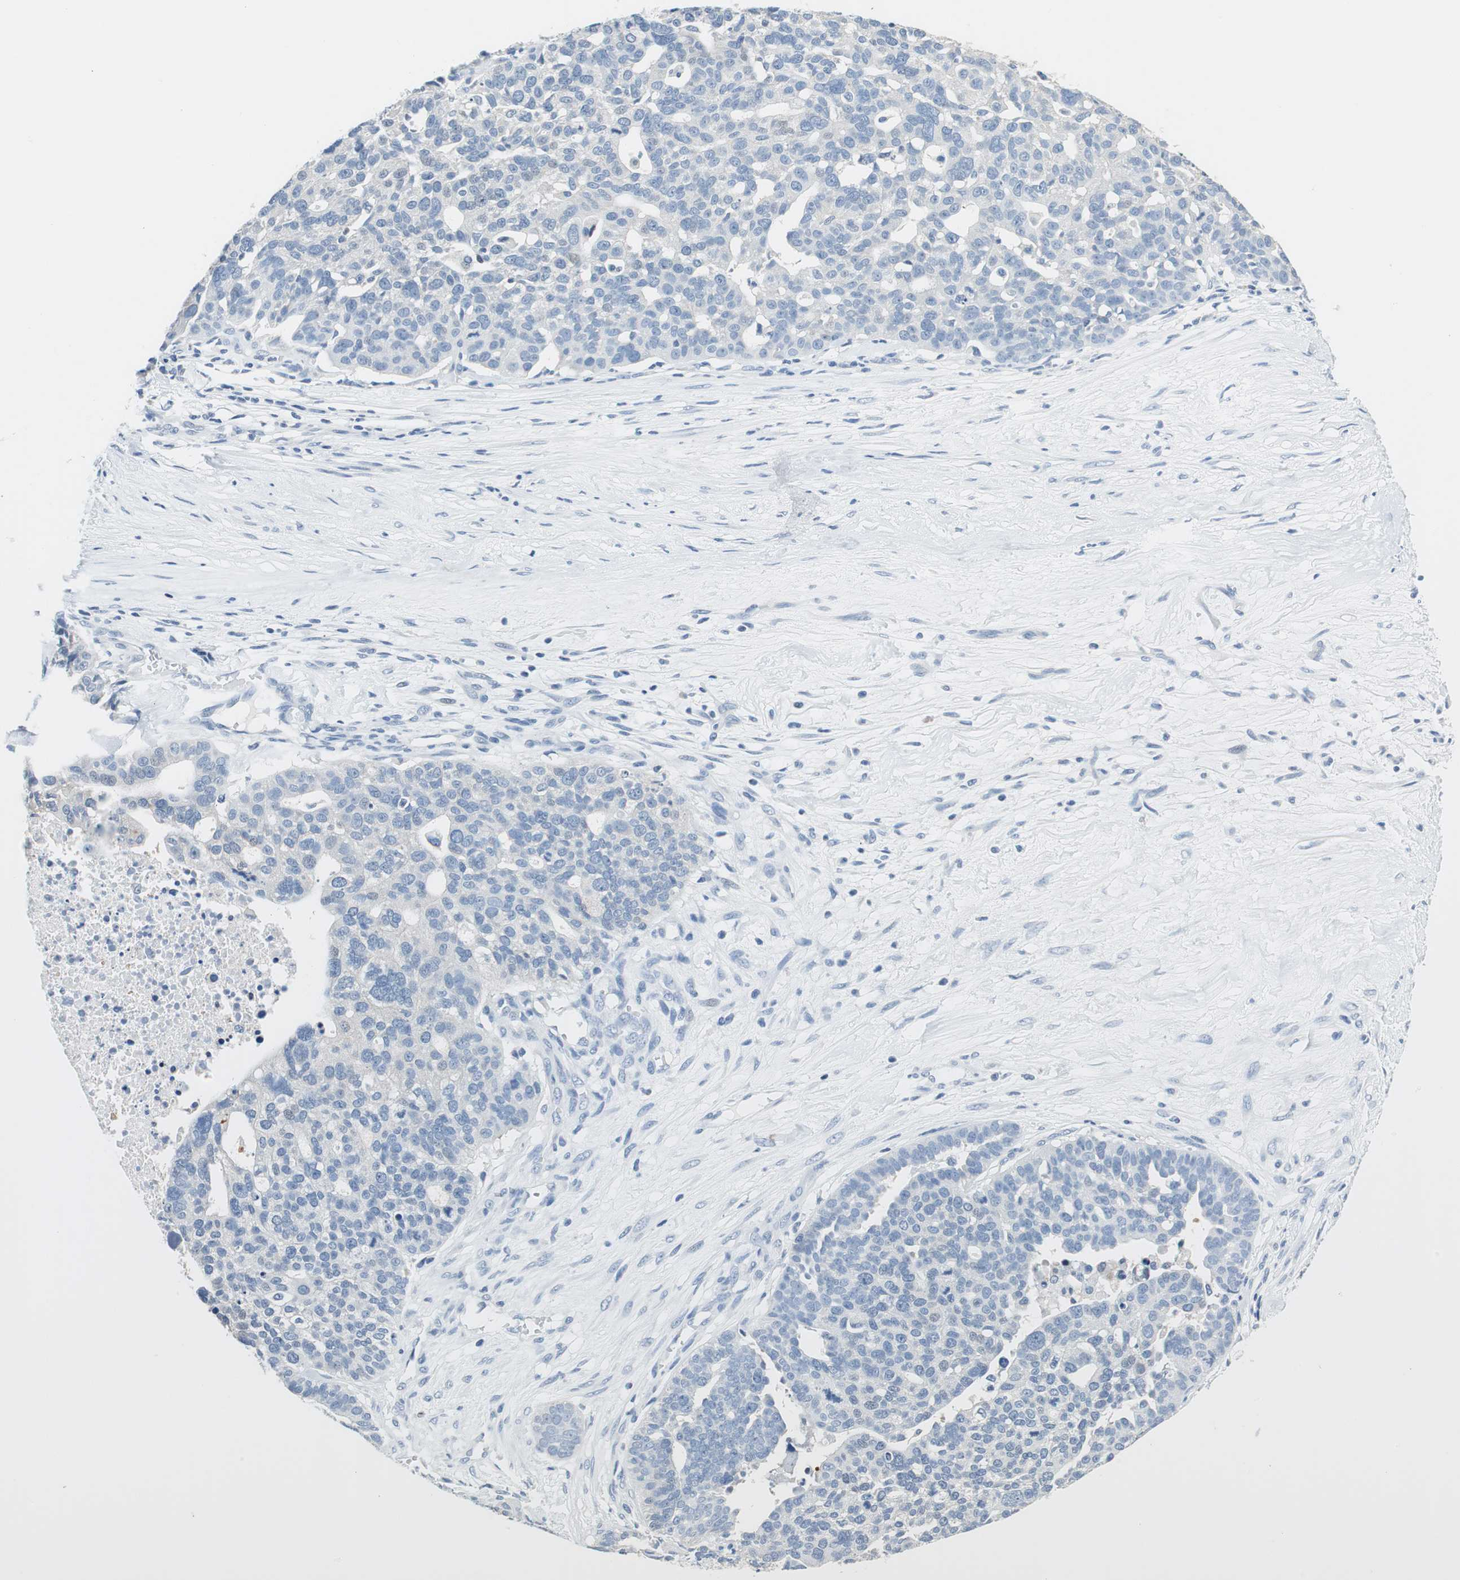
{"staining": {"intensity": "negative", "quantity": "none", "location": "none"}, "tissue": "ovarian cancer", "cell_type": "Tumor cells", "image_type": "cancer", "snomed": [{"axis": "morphology", "description": "Cystadenocarcinoma, serous, NOS"}, {"axis": "topography", "description": "Ovary"}], "caption": "There is no significant staining in tumor cells of ovarian serous cystadenocarcinoma.", "gene": "GLCCI1", "patient": {"sex": "female", "age": 59}}